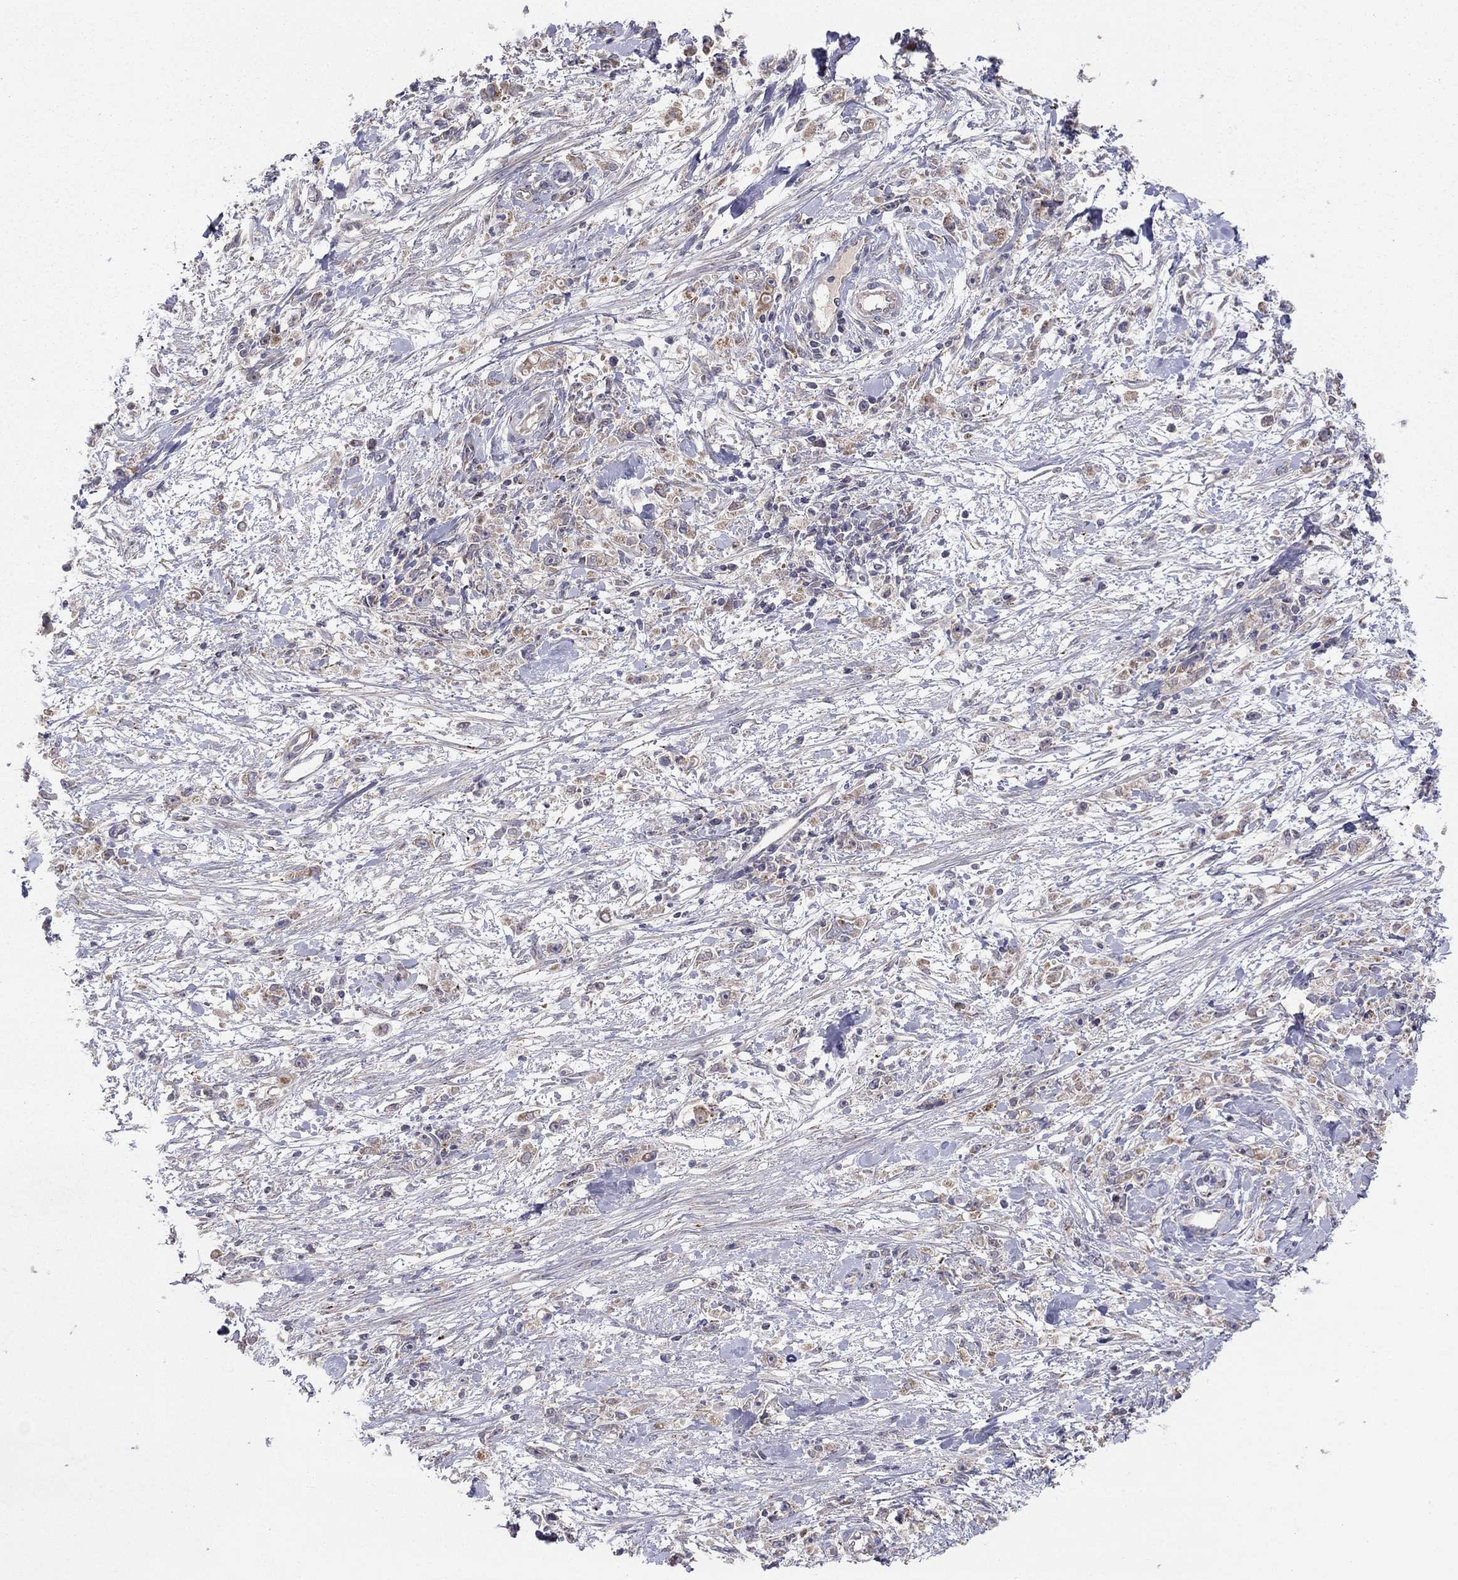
{"staining": {"intensity": "negative", "quantity": "none", "location": "none"}, "tissue": "stomach cancer", "cell_type": "Tumor cells", "image_type": "cancer", "snomed": [{"axis": "morphology", "description": "Adenocarcinoma, NOS"}, {"axis": "topography", "description": "Stomach"}], "caption": "Human stomach cancer stained for a protein using immunohistochemistry (IHC) exhibits no staining in tumor cells.", "gene": "CRACDL", "patient": {"sex": "female", "age": 59}}